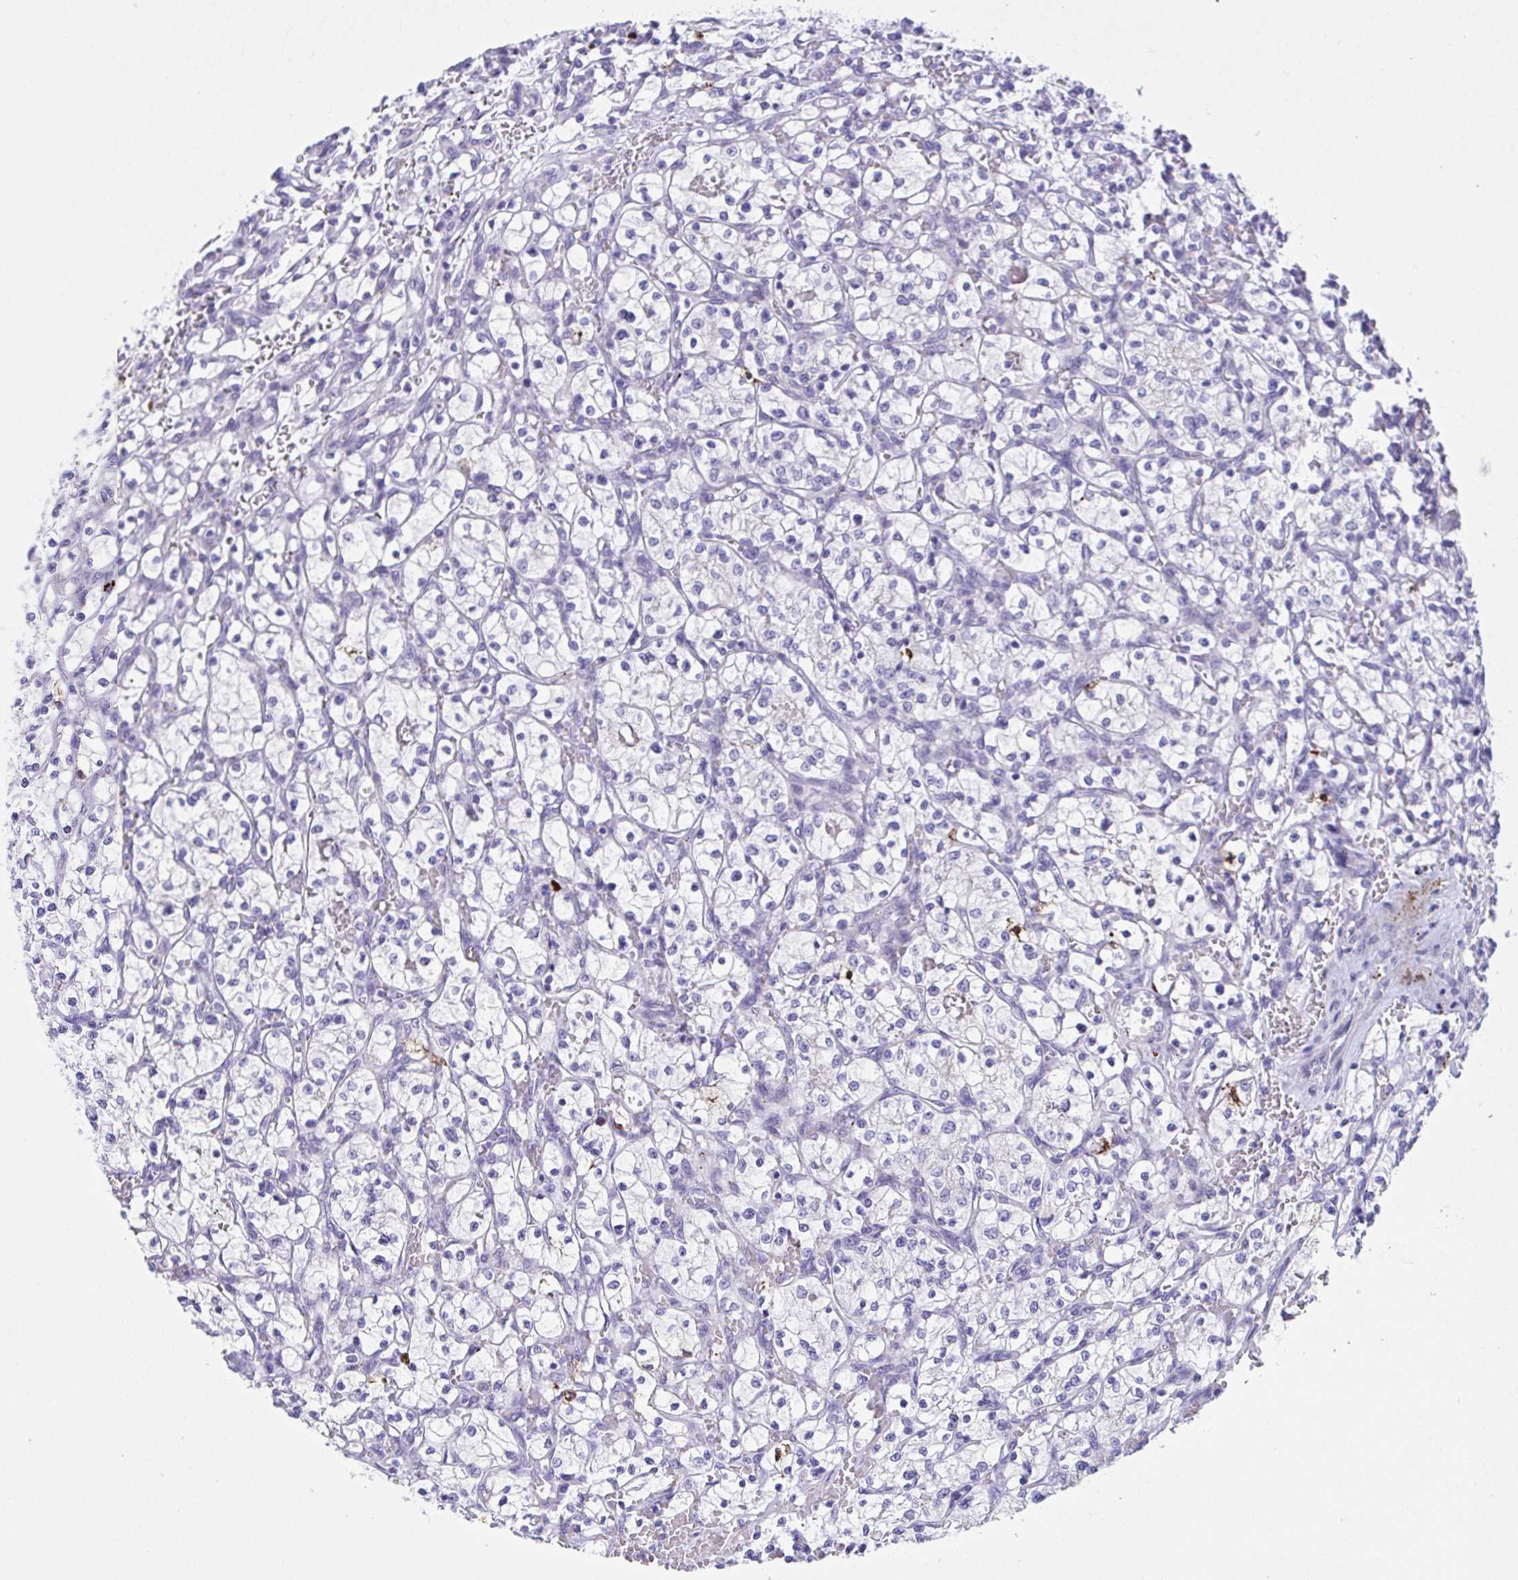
{"staining": {"intensity": "negative", "quantity": "none", "location": "none"}, "tissue": "renal cancer", "cell_type": "Tumor cells", "image_type": "cancer", "snomed": [{"axis": "morphology", "description": "Adenocarcinoma, NOS"}, {"axis": "topography", "description": "Kidney"}], "caption": "The micrograph shows no significant expression in tumor cells of renal cancer.", "gene": "KMT2E", "patient": {"sex": "female", "age": 64}}